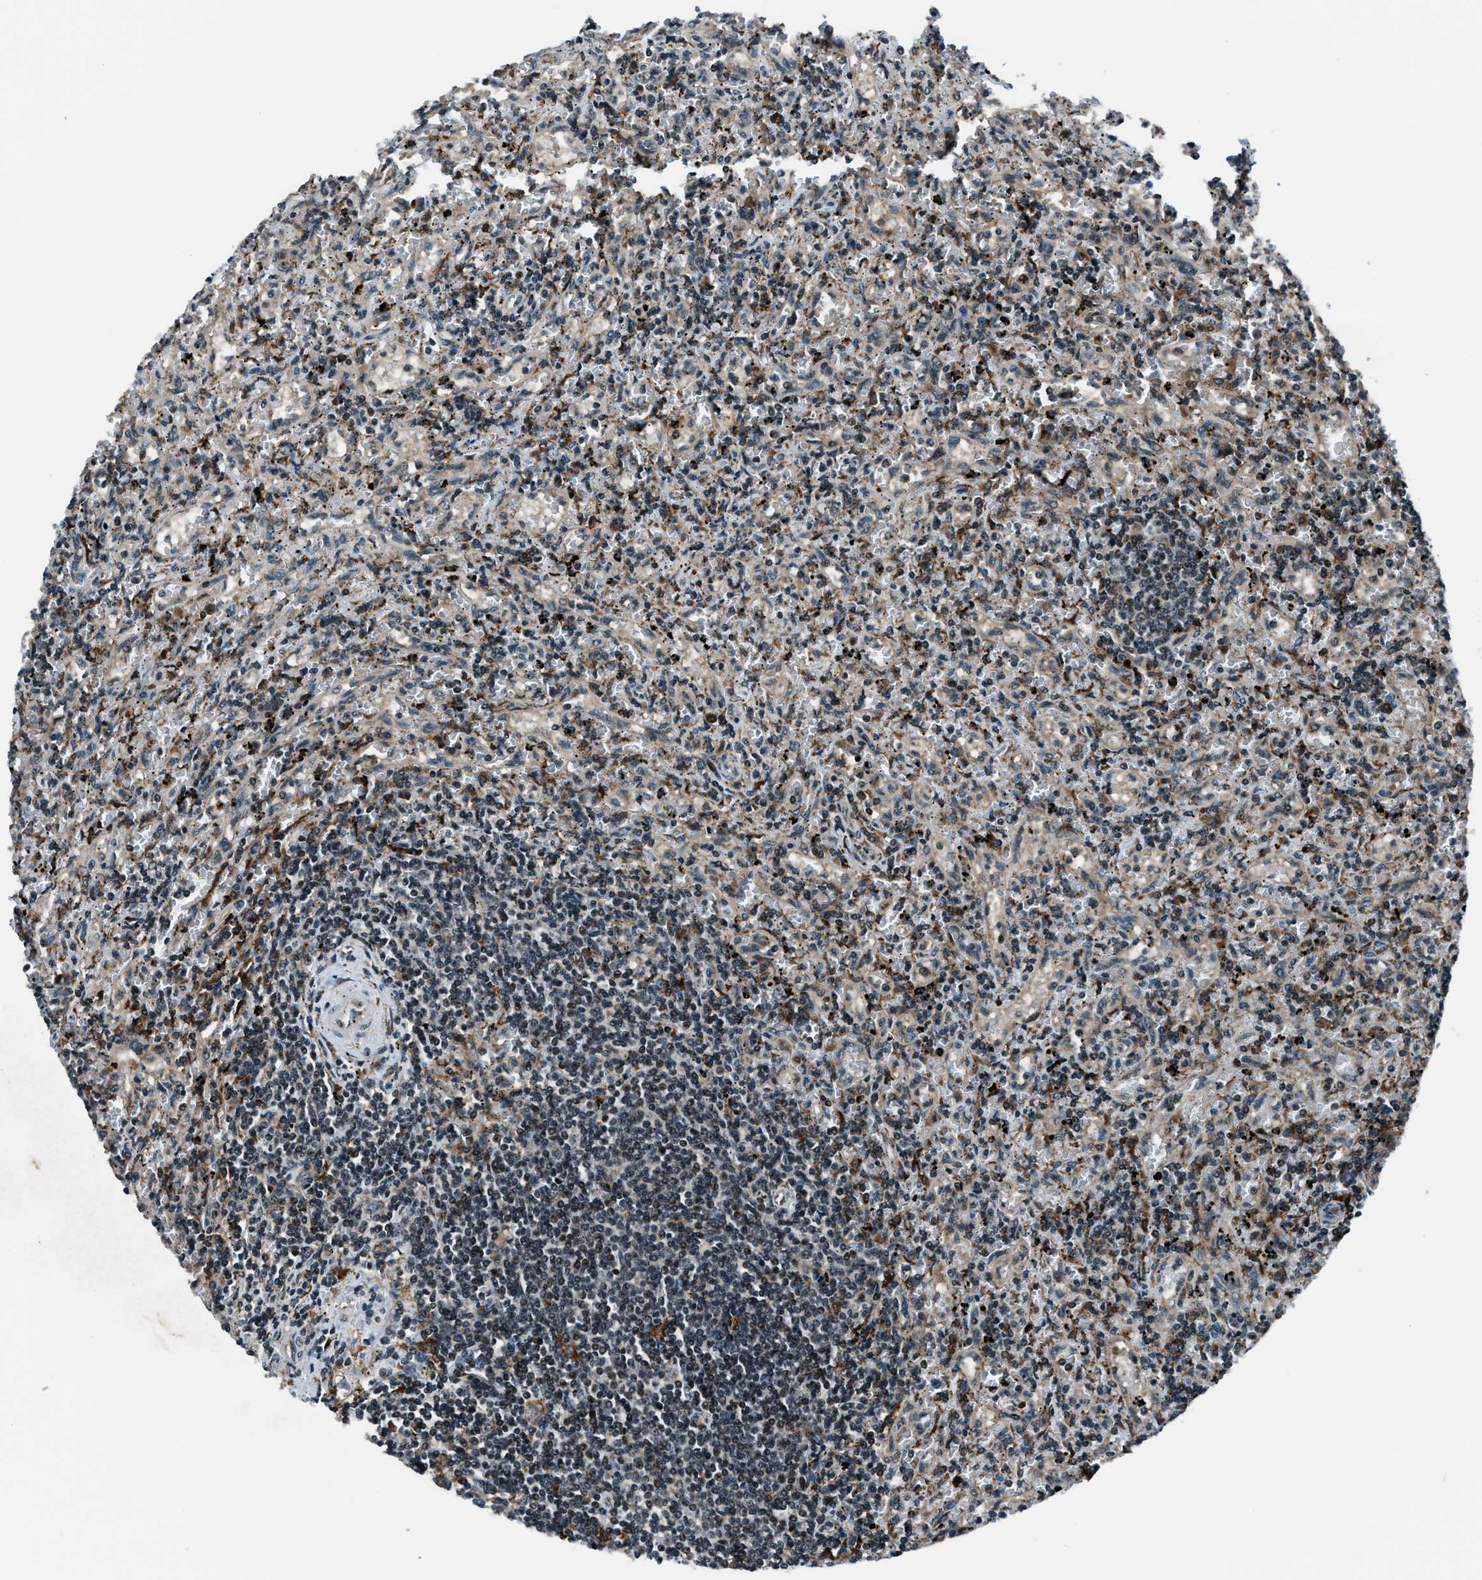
{"staining": {"intensity": "weak", "quantity": "<25%", "location": "nuclear"}, "tissue": "lymphoma", "cell_type": "Tumor cells", "image_type": "cancer", "snomed": [{"axis": "morphology", "description": "Malignant lymphoma, non-Hodgkin's type, Low grade"}, {"axis": "topography", "description": "Spleen"}], "caption": "IHC micrograph of neoplastic tissue: lymphoma stained with DAB exhibits no significant protein positivity in tumor cells.", "gene": "ACTL9", "patient": {"sex": "male", "age": 76}}